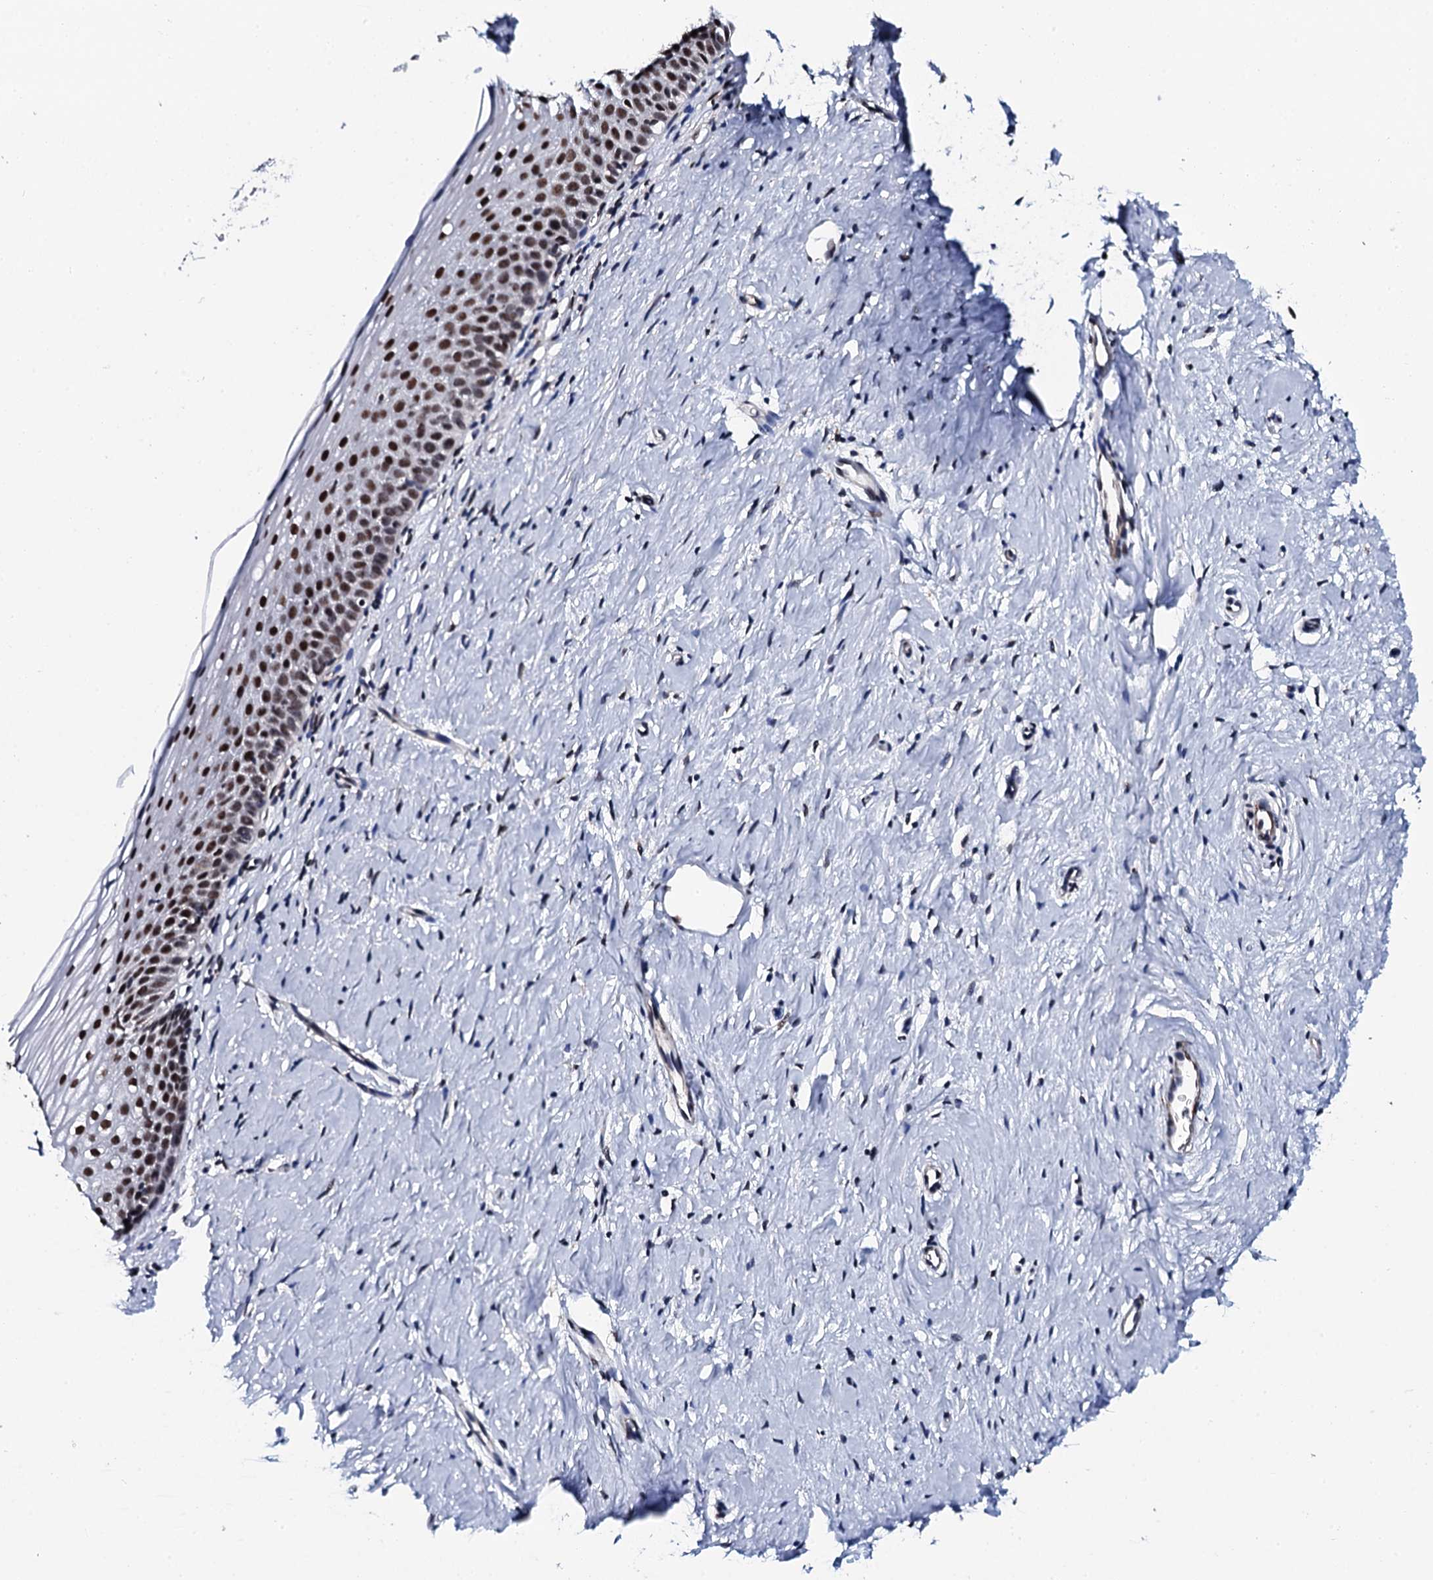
{"staining": {"intensity": "moderate", "quantity": ">75%", "location": "nuclear"}, "tissue": "cervix", "cell_type": "Glandular cells", "image_type": "normal", "snomed": [{"axis": "morphology", "description": "Normal tissue, NOS"}, {"axis": "topography", "description": "Cervix"}], "caption": "The micrograph displays immunohistochemical staining of benign cervix. There is moderate nuclear positivity is seen in about >75% of glandular cells. Using DAB (3,3'-diaminobenzidine) (brown) and hematoxylin (blue) stains, captured at high magnification using brightfield microscopy.", "gene": "CWC15", "patient": {"sex": "female", "age": 57}}